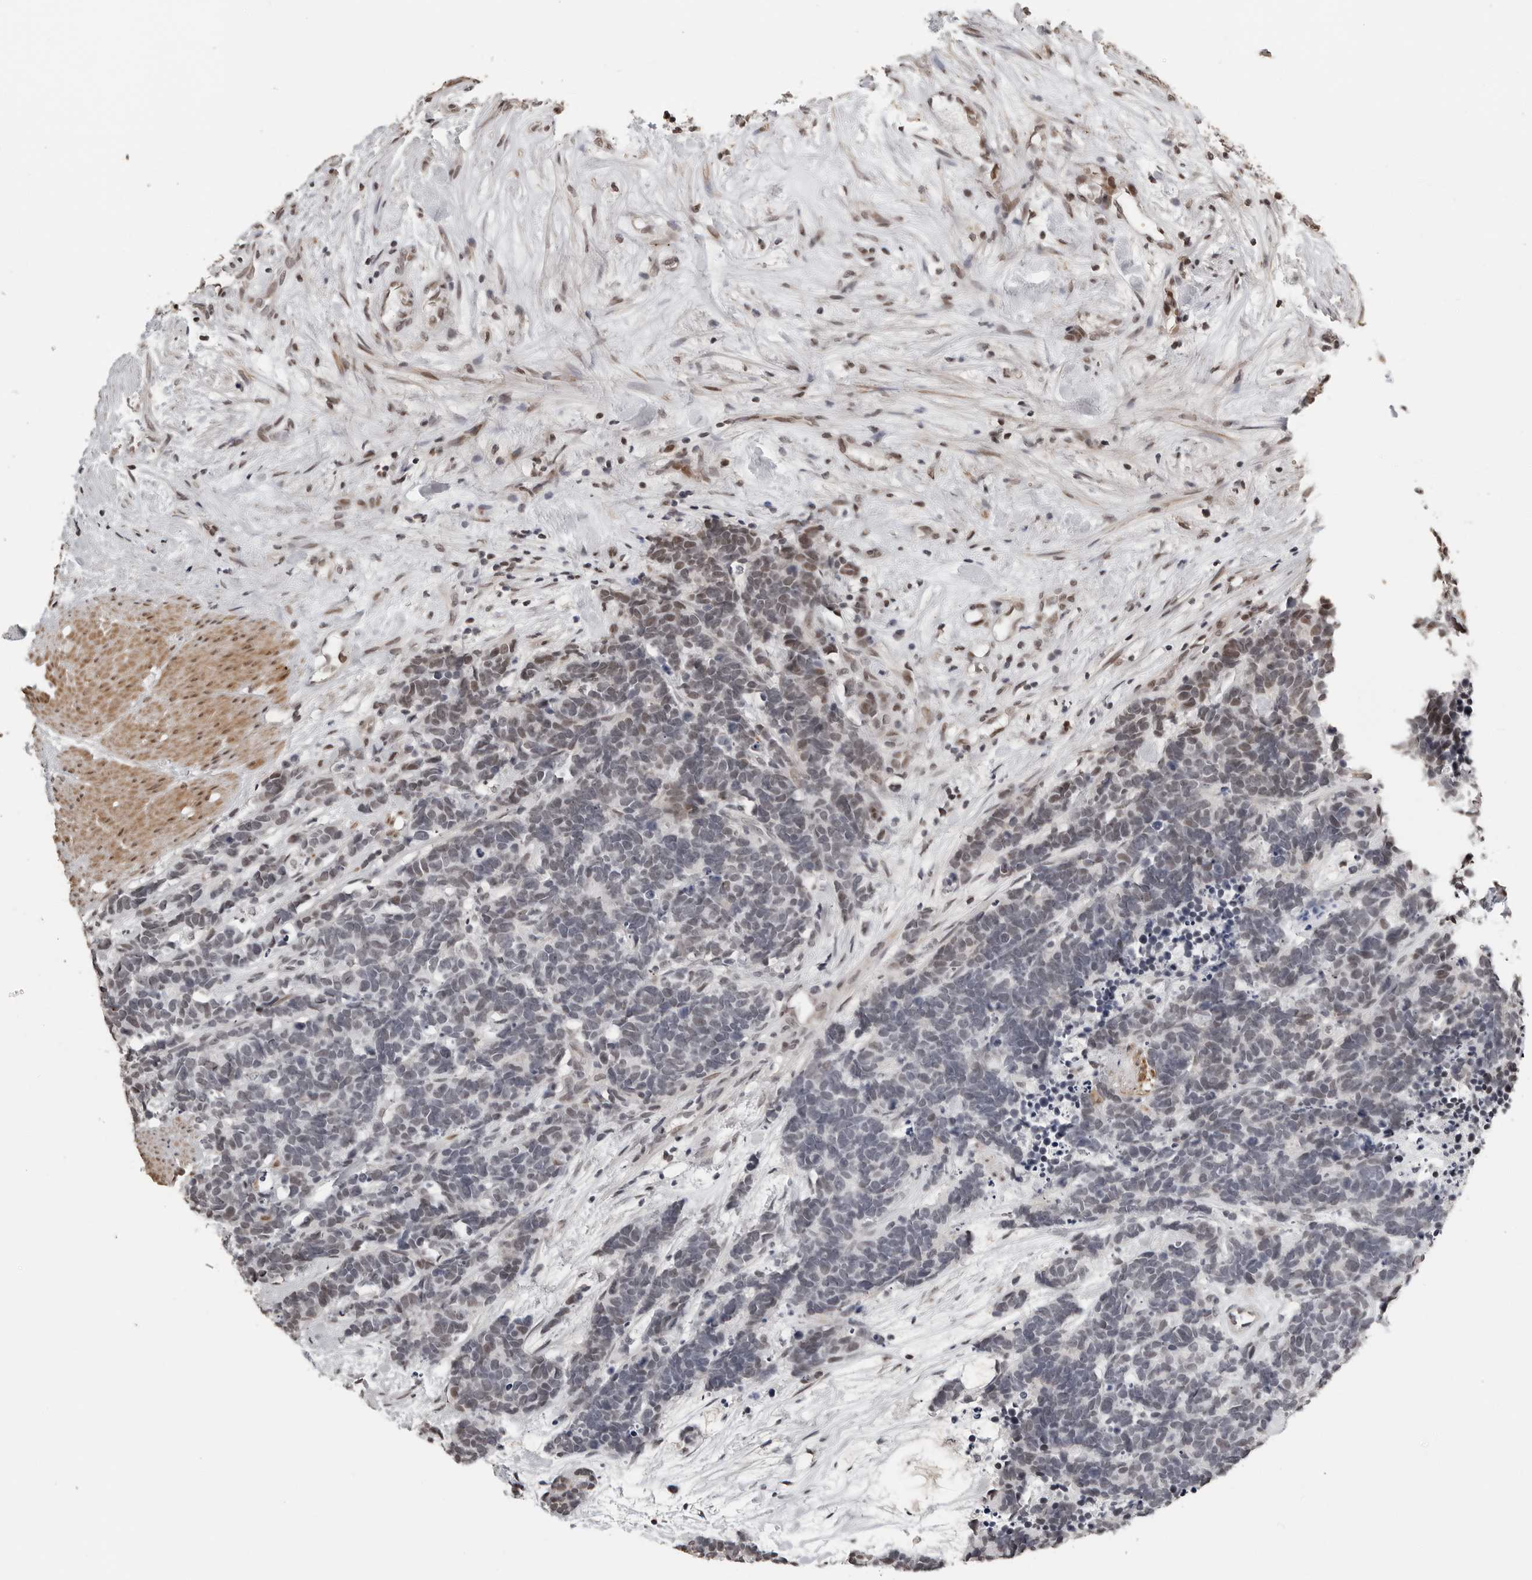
{"staining": {"intensity": "weak", "quantity": "25%-75%", "location": "nuclear"}, "tissue": "carcinoid", "cell_type": "Tumor cells", "image_type": "cancer", "snomed": [{"axis": "morphology", "description": "Carcinoma, NOS"}, {"axis": "morphology", "description": "Carcinoid, malignant, NOS"}, {"axis": "topography", "description": "Urinary bladder"}], "caption": "Carcinoma stained for a protein displays weak nuclear positivity in tumor cells.", "gene": "ORC1", "patient": {"sex": "male", "age": 57}}